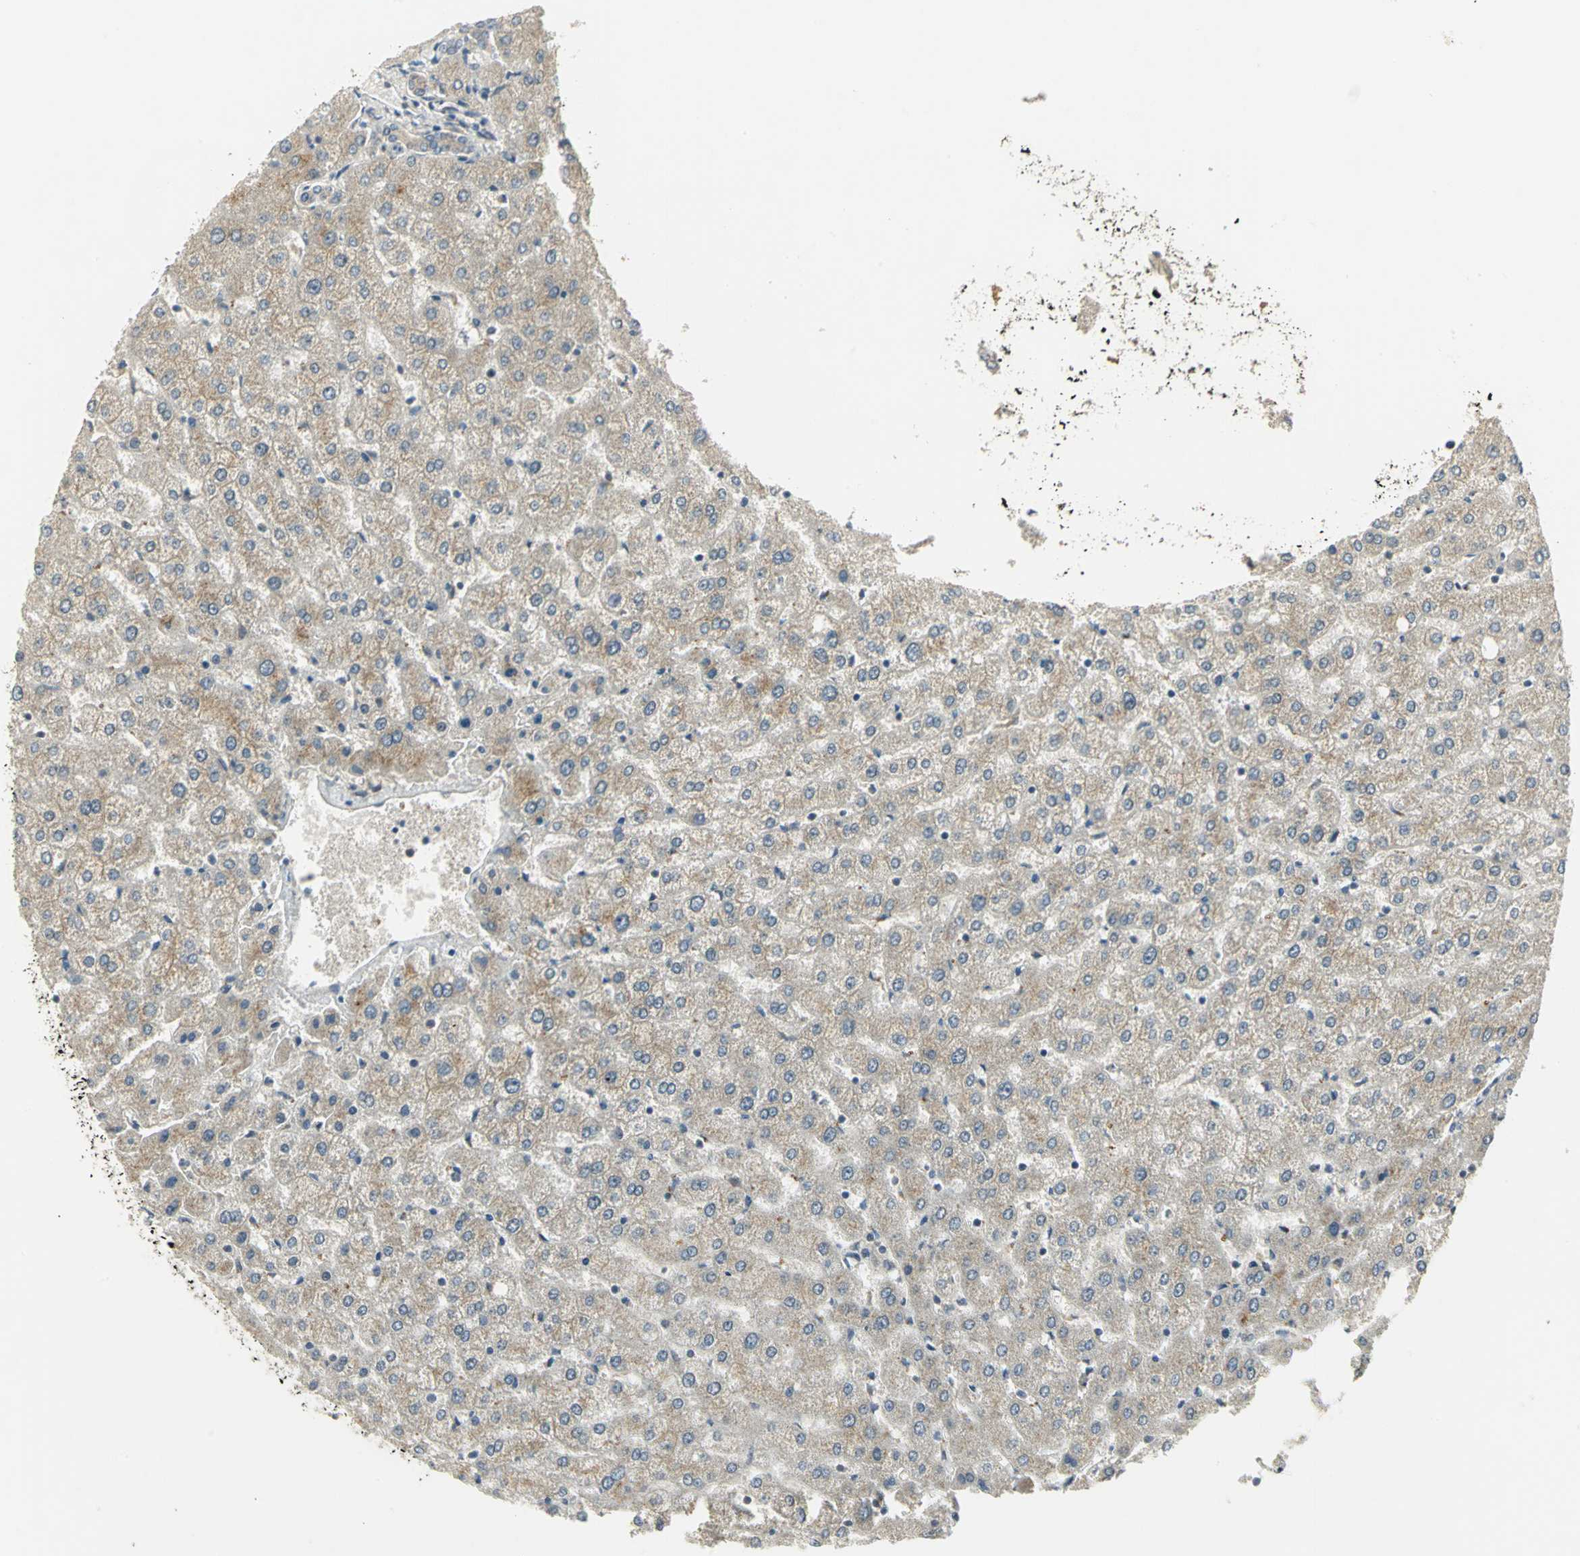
{"staining": {"intensity": "weak", "quantity": ">75%", "location": "cytoplasmic/membranous"}, "tissue": "liver", "cell_type": "Cholangiocytes", "image_type": "normal", "snomed": [{"axis": "morphology", "description": "Normal tissue, NOS"}, {"axis": "morphology", "description": "Fibrosis, NOS"}, {"axis": "topography", "description": "Liver"}], "caption": "This micrograph demonstrates immunohistochemistry (IHC) staining of benign human liver, with low weak cytoplasmic/membranous expression in approximately >75% of cholangiocytes.", "gene": "MAPK8IP3", "patient": {"sex": "female", "age": 29}}